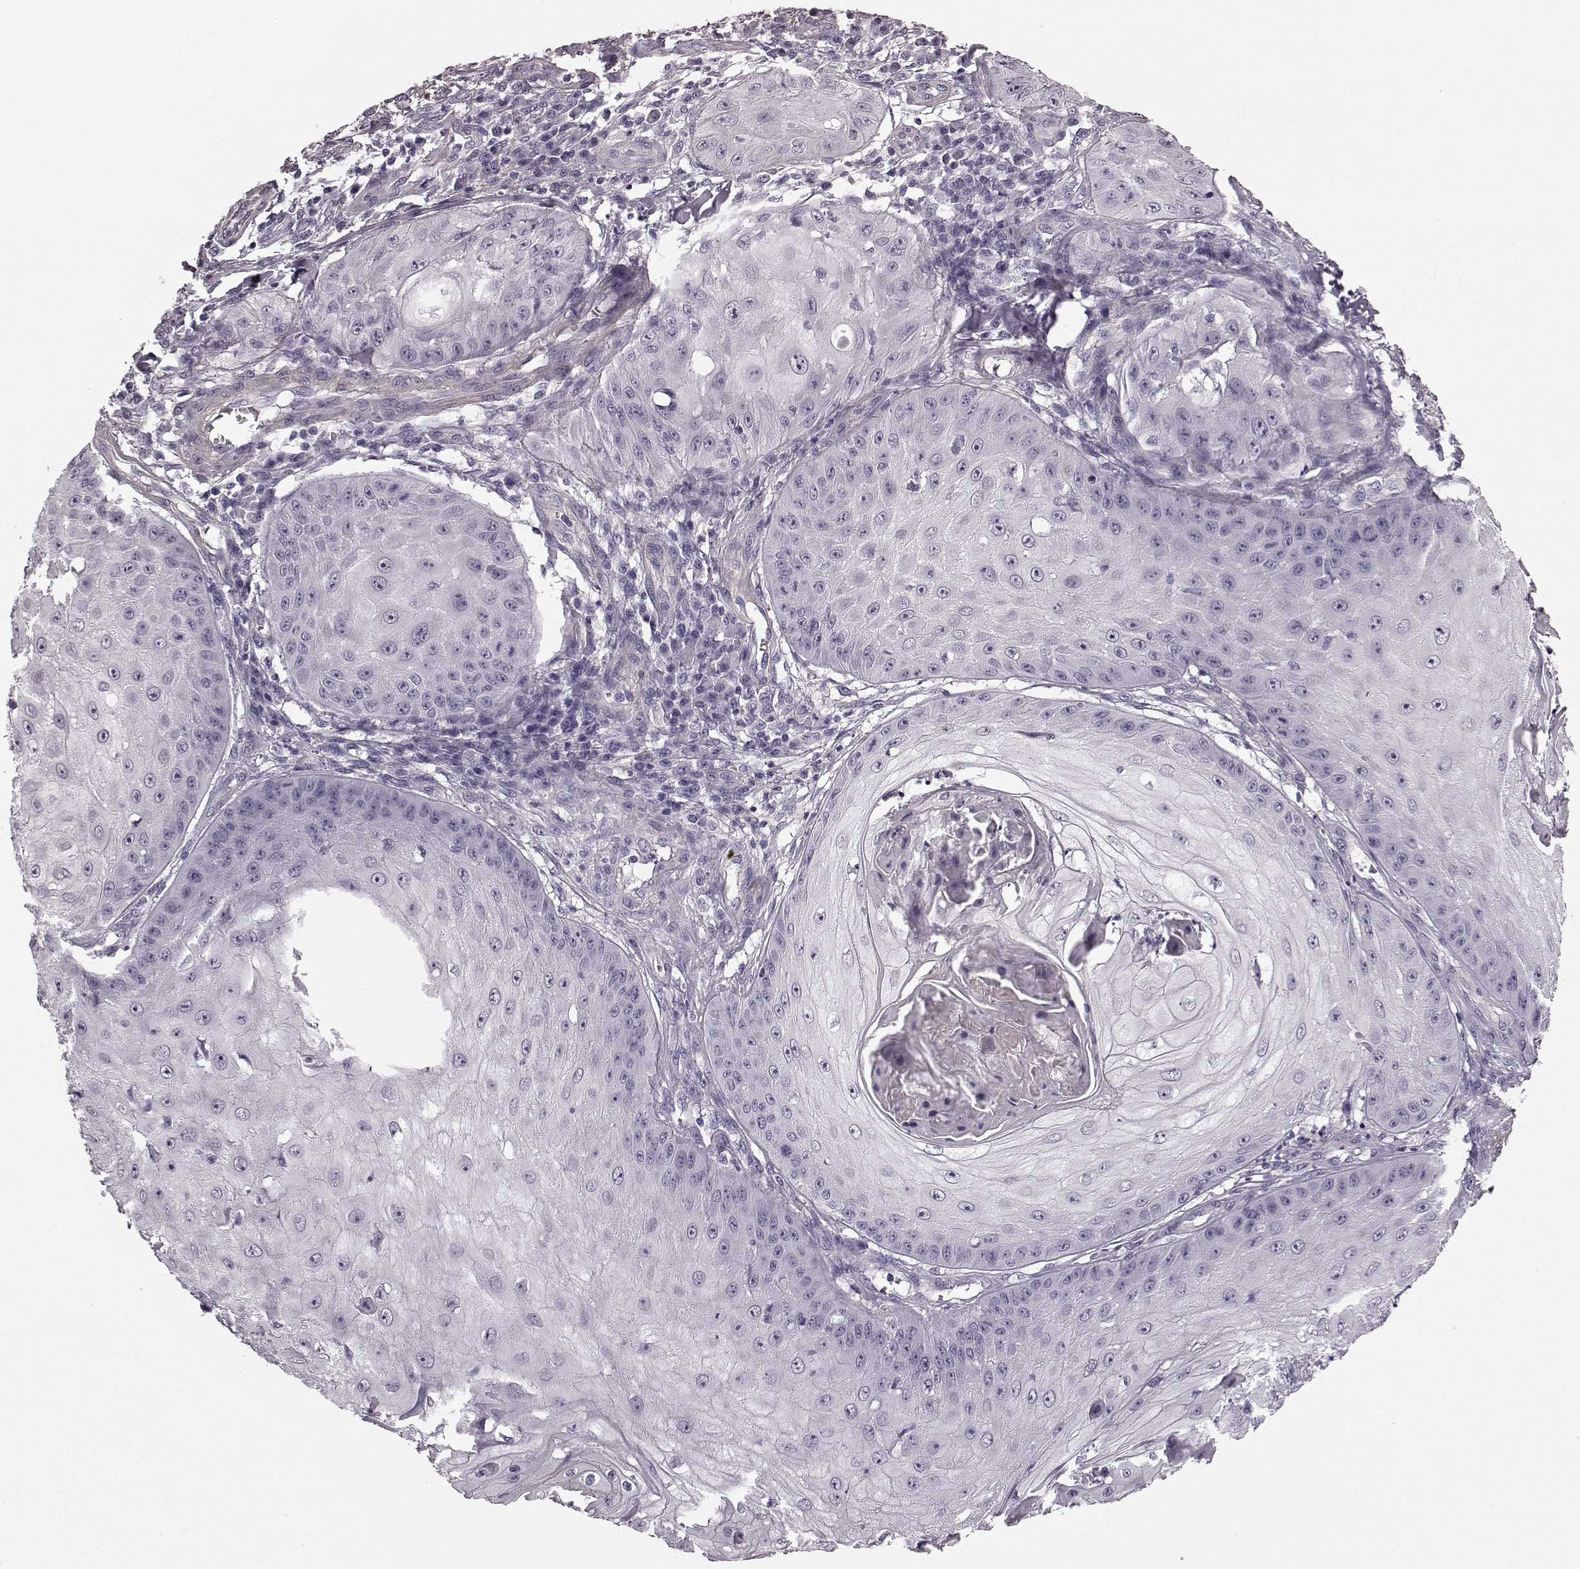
{"staining": {"intensity": "negative", "quantity": "none", "location": "none"}, "tissue": "skin cancer", "cell_type": "Tumor cells", "image_type": "cancer", "snomed": [{"axis": "morphology", "description": "Squamous cell carcinoma, NOS"}, {"axis": "topography", "description": "Skin"}], "caption": "Tumor cells show no significant protein staining in squamous cell carcinoma (skin).", "gene": "SLCO3A1", "patient": {"sex": "male", "age": 70}}